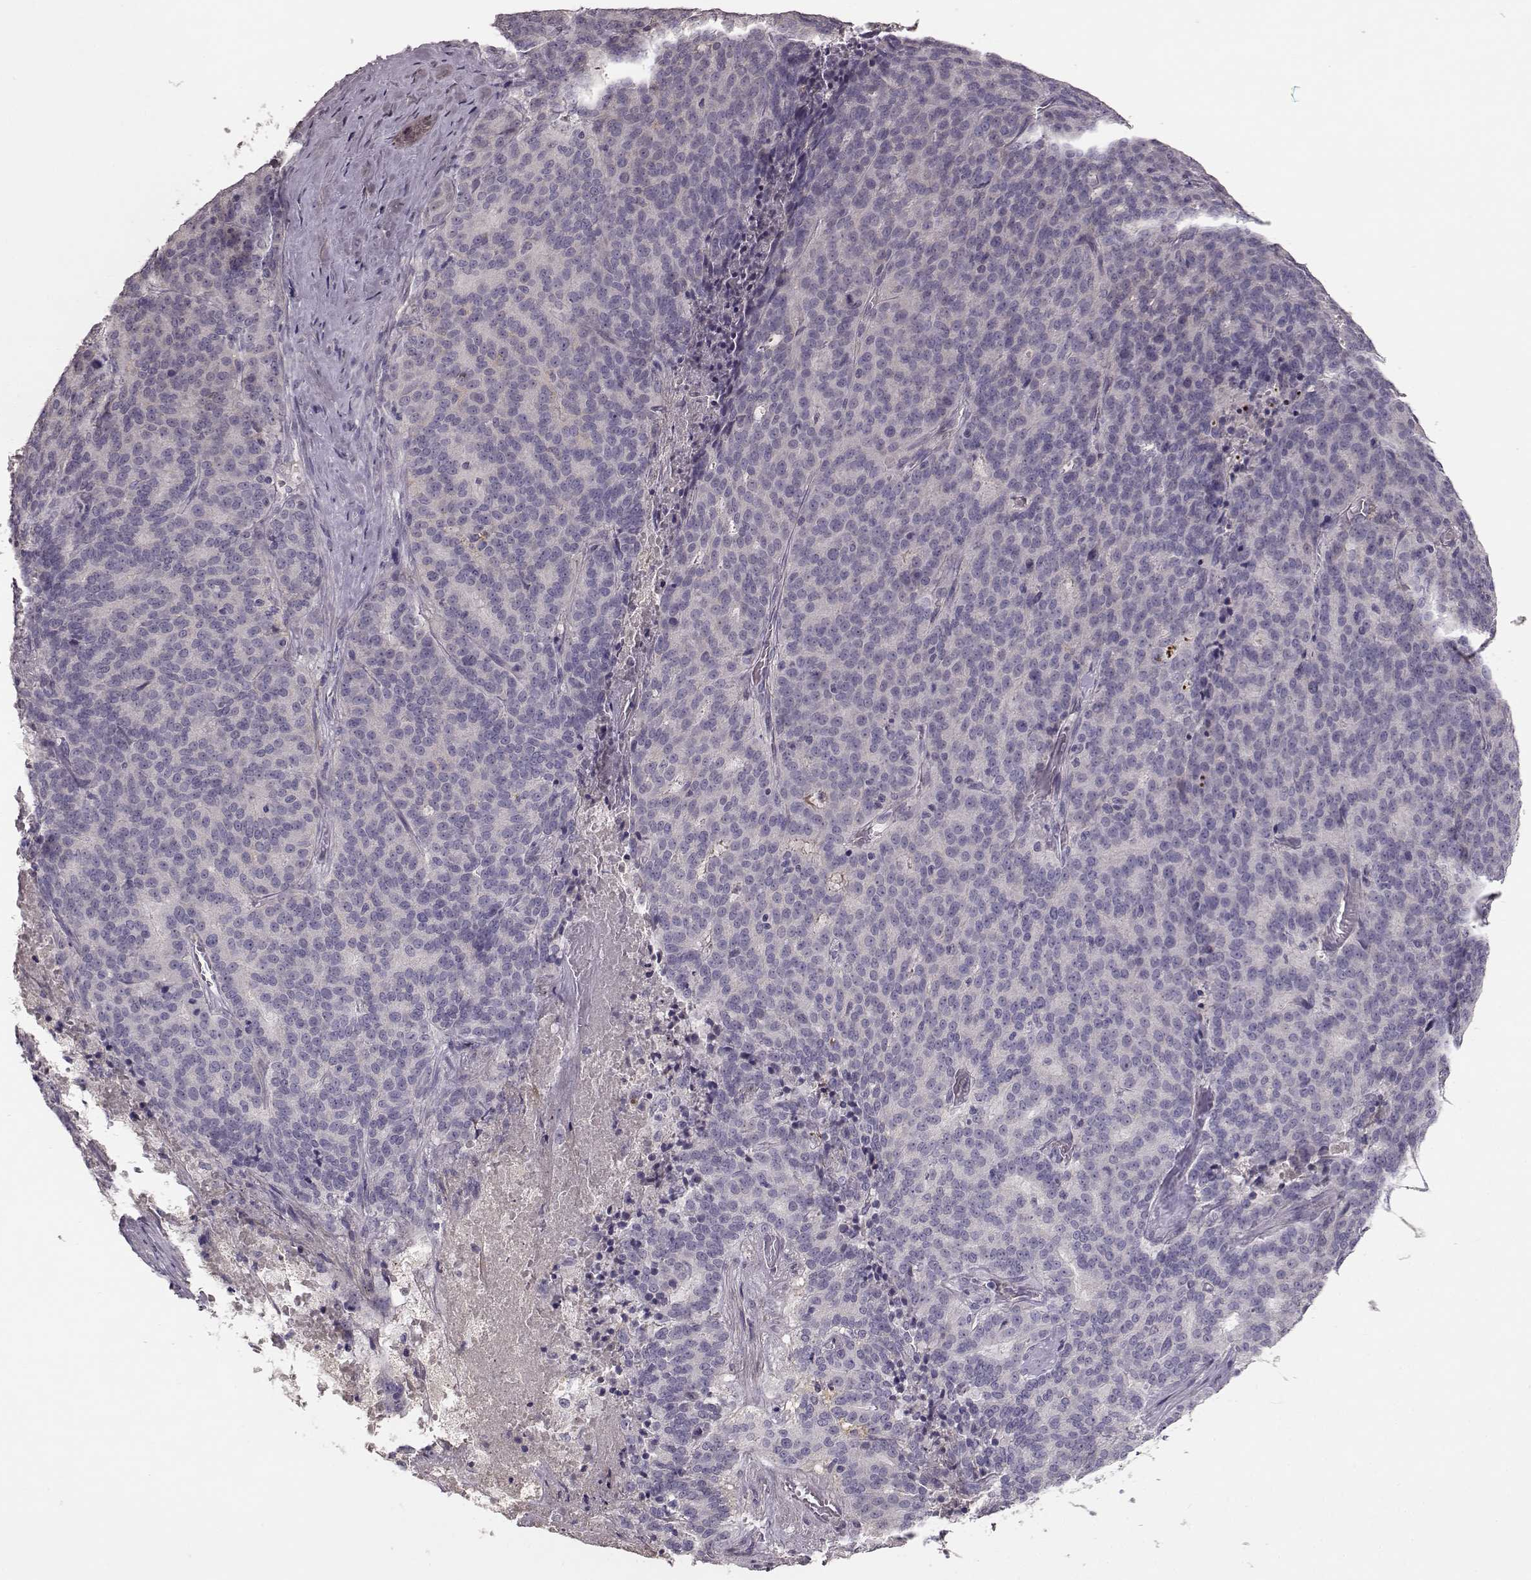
{"staining": {"intensity": "negative", "quantity": "none", "location": "none"}, "tissue": "liver cancer", "cell_type": "Tumor cells", "image_type": "cancer", "snomed": [{"axis": "morphology", "description": "Cholangiocarcinoma"}, {"axis": "topography", "description": "Liver"}], "caption": "Liver cancer was stained to show a protein in brown. There is no significant staining in tumor cells.", "gene": "YJEFN3", "patient": {"sex": "female", "age": 47}}